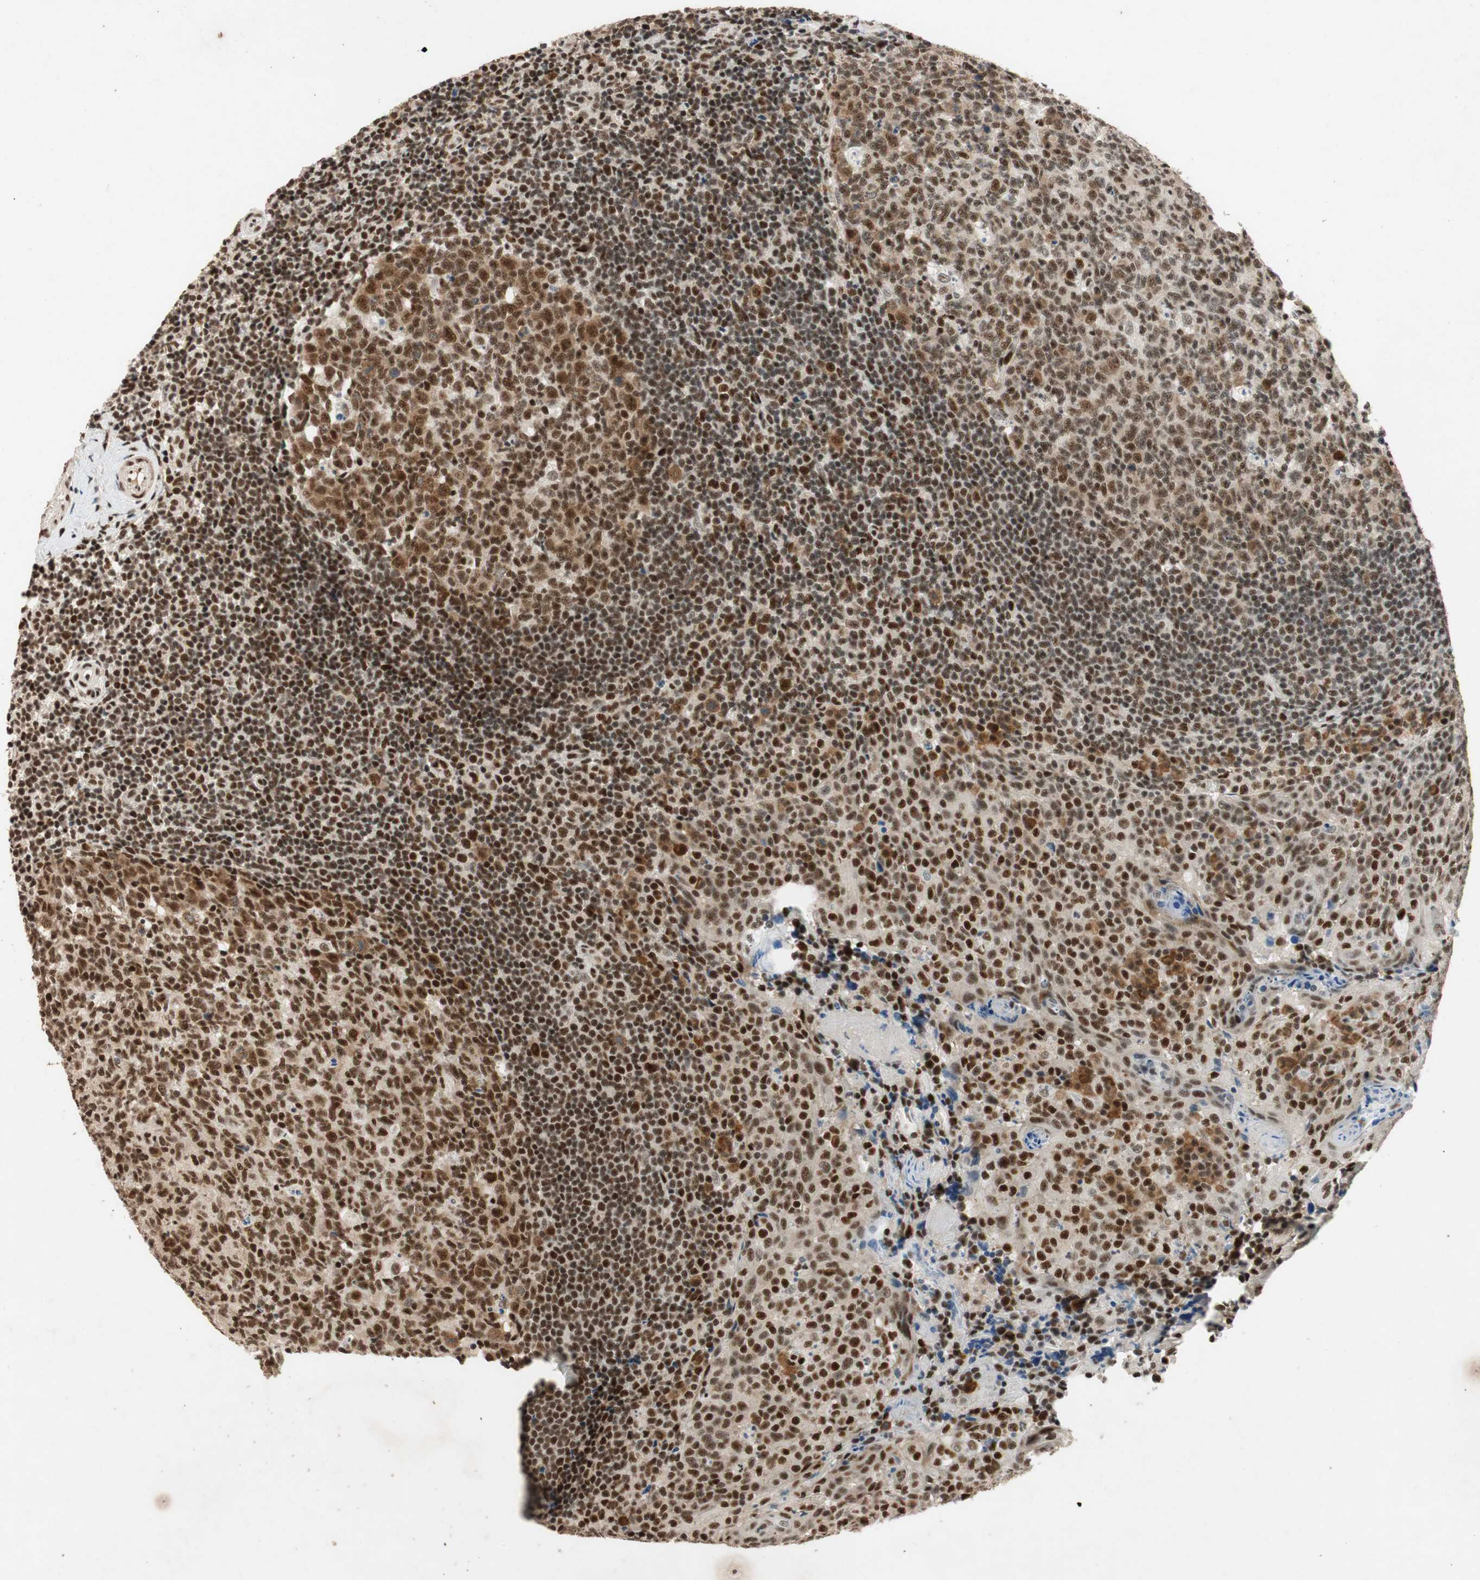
{"staining": {"intensity": "strong", "quantity": ">75%", "location": "nuclear"}, "tissue": "tonsil", "cell_type": "Germinal center cells", "image_type": "normal", "snomed": [{"axis": "morphology", "description": "Normal tissue, NOS"}, {"axis": "topography", "description": "Tonsil"}], "caption": "DAB (3,3'-diaminobenzidine) immunohistochemical staining of normal tonsil displays strong nuclear protein expression in about >75% of germinal center cells.", "gene": "NCBP3", "patient": {"sex": "female", "age": 19}}